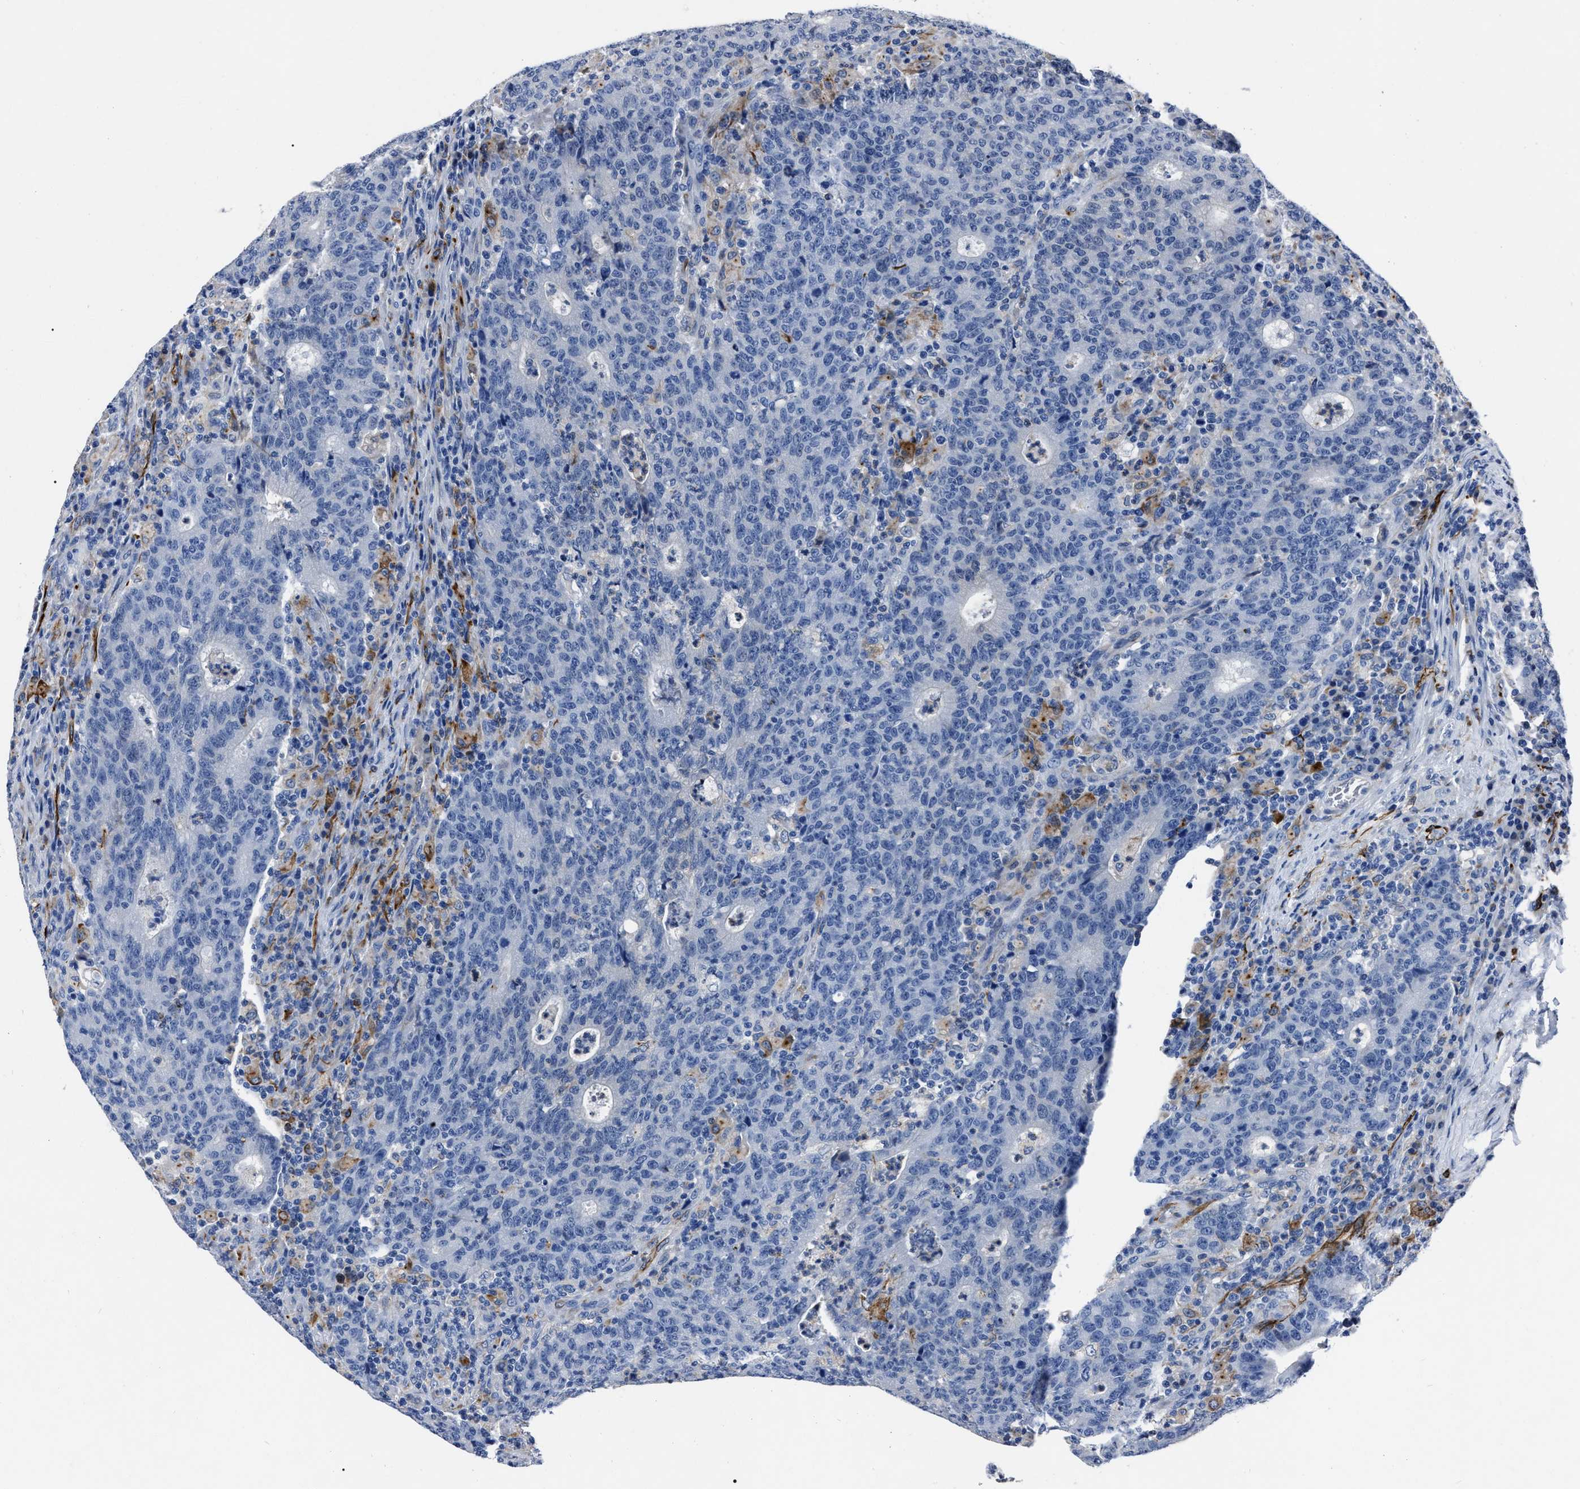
{"staining": {"intensity": "negative", "quantity": "none", "location": "none"}, "tissue": "colorectal cancer", "cell_type": "Tumor cells", "image_type": "cancer", "snomed": [{"axis": "morphology", "description": "Adenocarcinoma, NOS"}, {"axis": "topography", "description": "Colon"}], "caption": "Histopathology image shows no significant protein expression in tumor cells of colorectal cancer.", "gene": "OR10G3", "patient": {"sex": "female", "age": 75}}